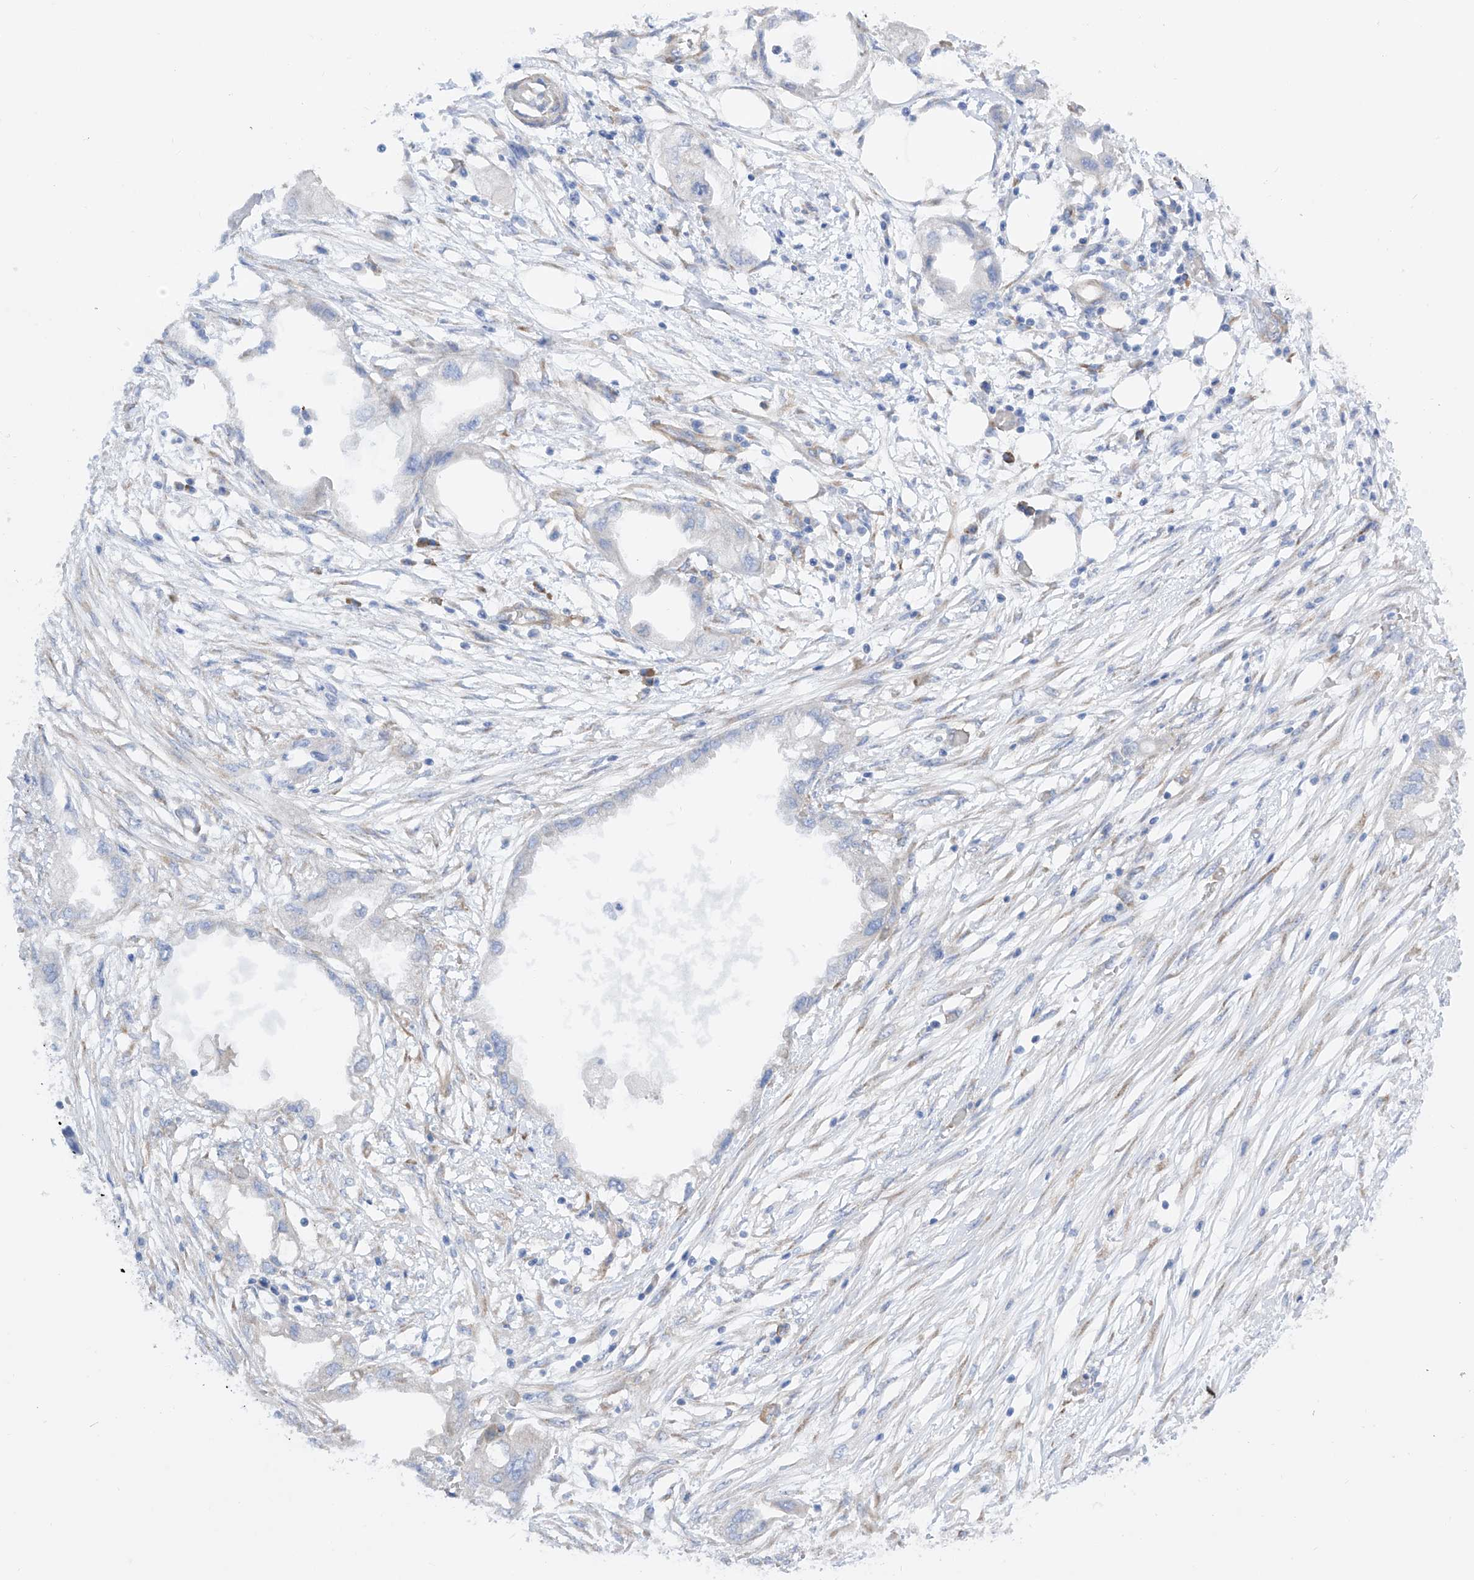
{"staining": {"intensity": "negative", "quantity": "none", "location": "none"}, "tissue": "endometrial cancer", "cell_type": "Tumor cells", "image_type": "cancer", "snomed": [{"axis": "morphology", "description": "Adenocarcinoma, NOS"}, {"axis": "morphology", "description": "Adenocarcinoma, metastatic, NOS"}, {"axis": "topography", "description": "Adipose tissue"}, {"axis": "topography", "description": "Endometrium"}], "caption": "IHC micrograph of neoplastic tissue: endometrial metastatic adenocarcinoma stained with DAB exhibits no significant protein positivity in tumor cells.", "gene": "LCA5", "patient": {"sex": "female", "age": 67}}